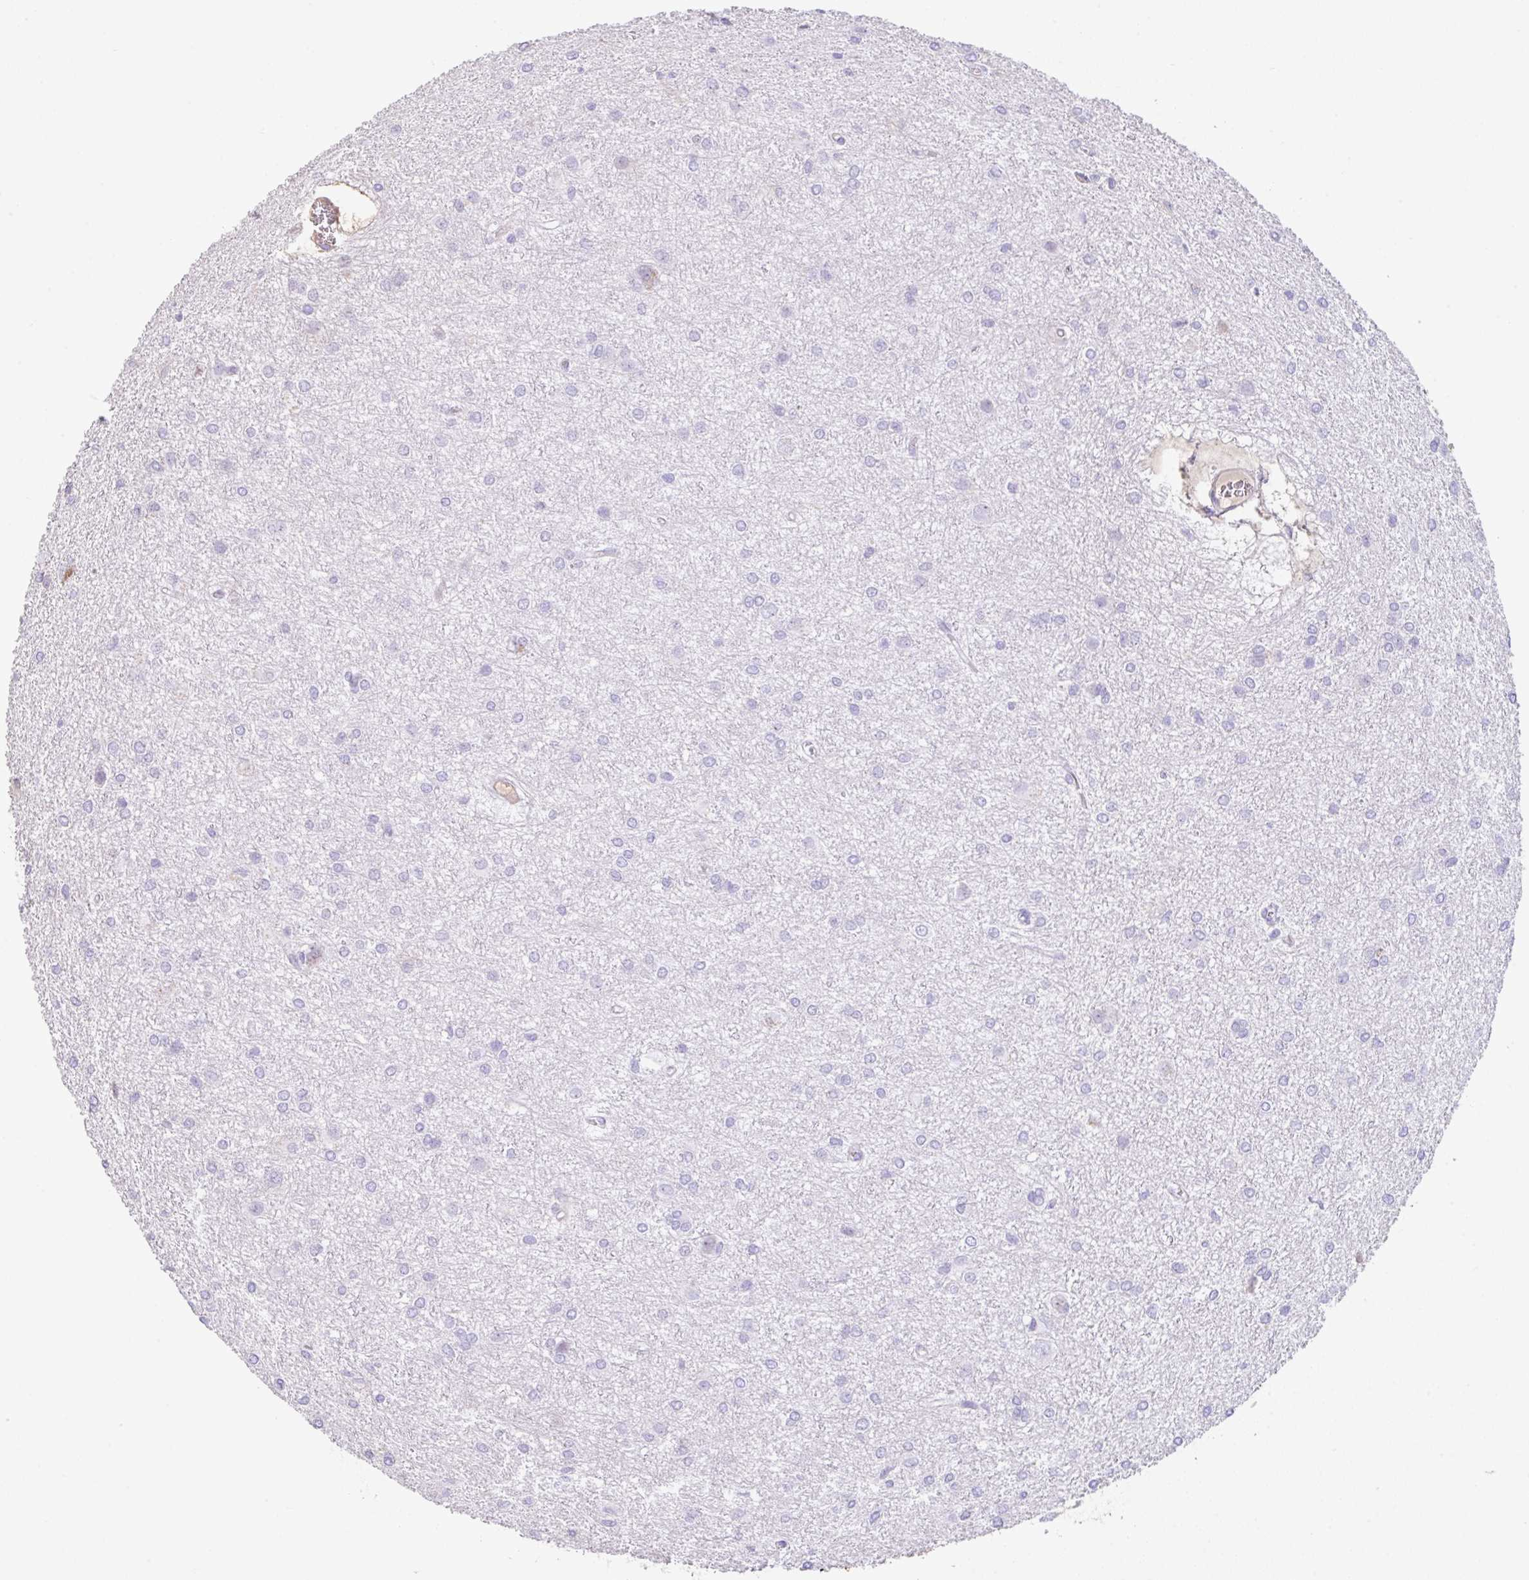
{"staining": {"intensity": "negative", "quantity": "none", "location": "none"}, "tissue": "glioma", "cell_type": "Tumor cells", "image_type": "cancer", "snomed": [{"axis": "morphology", "description": "Glioma, malignant, High grade"}, {"axis": "topography", "description": "Brain"}], "caption": "This is an immunohistochemistry (IHC) micrograph of human glioma. There is no expression in tumor cells.", "gene": "HOXC12", "patient": {"sex": "female", "age": 50}}